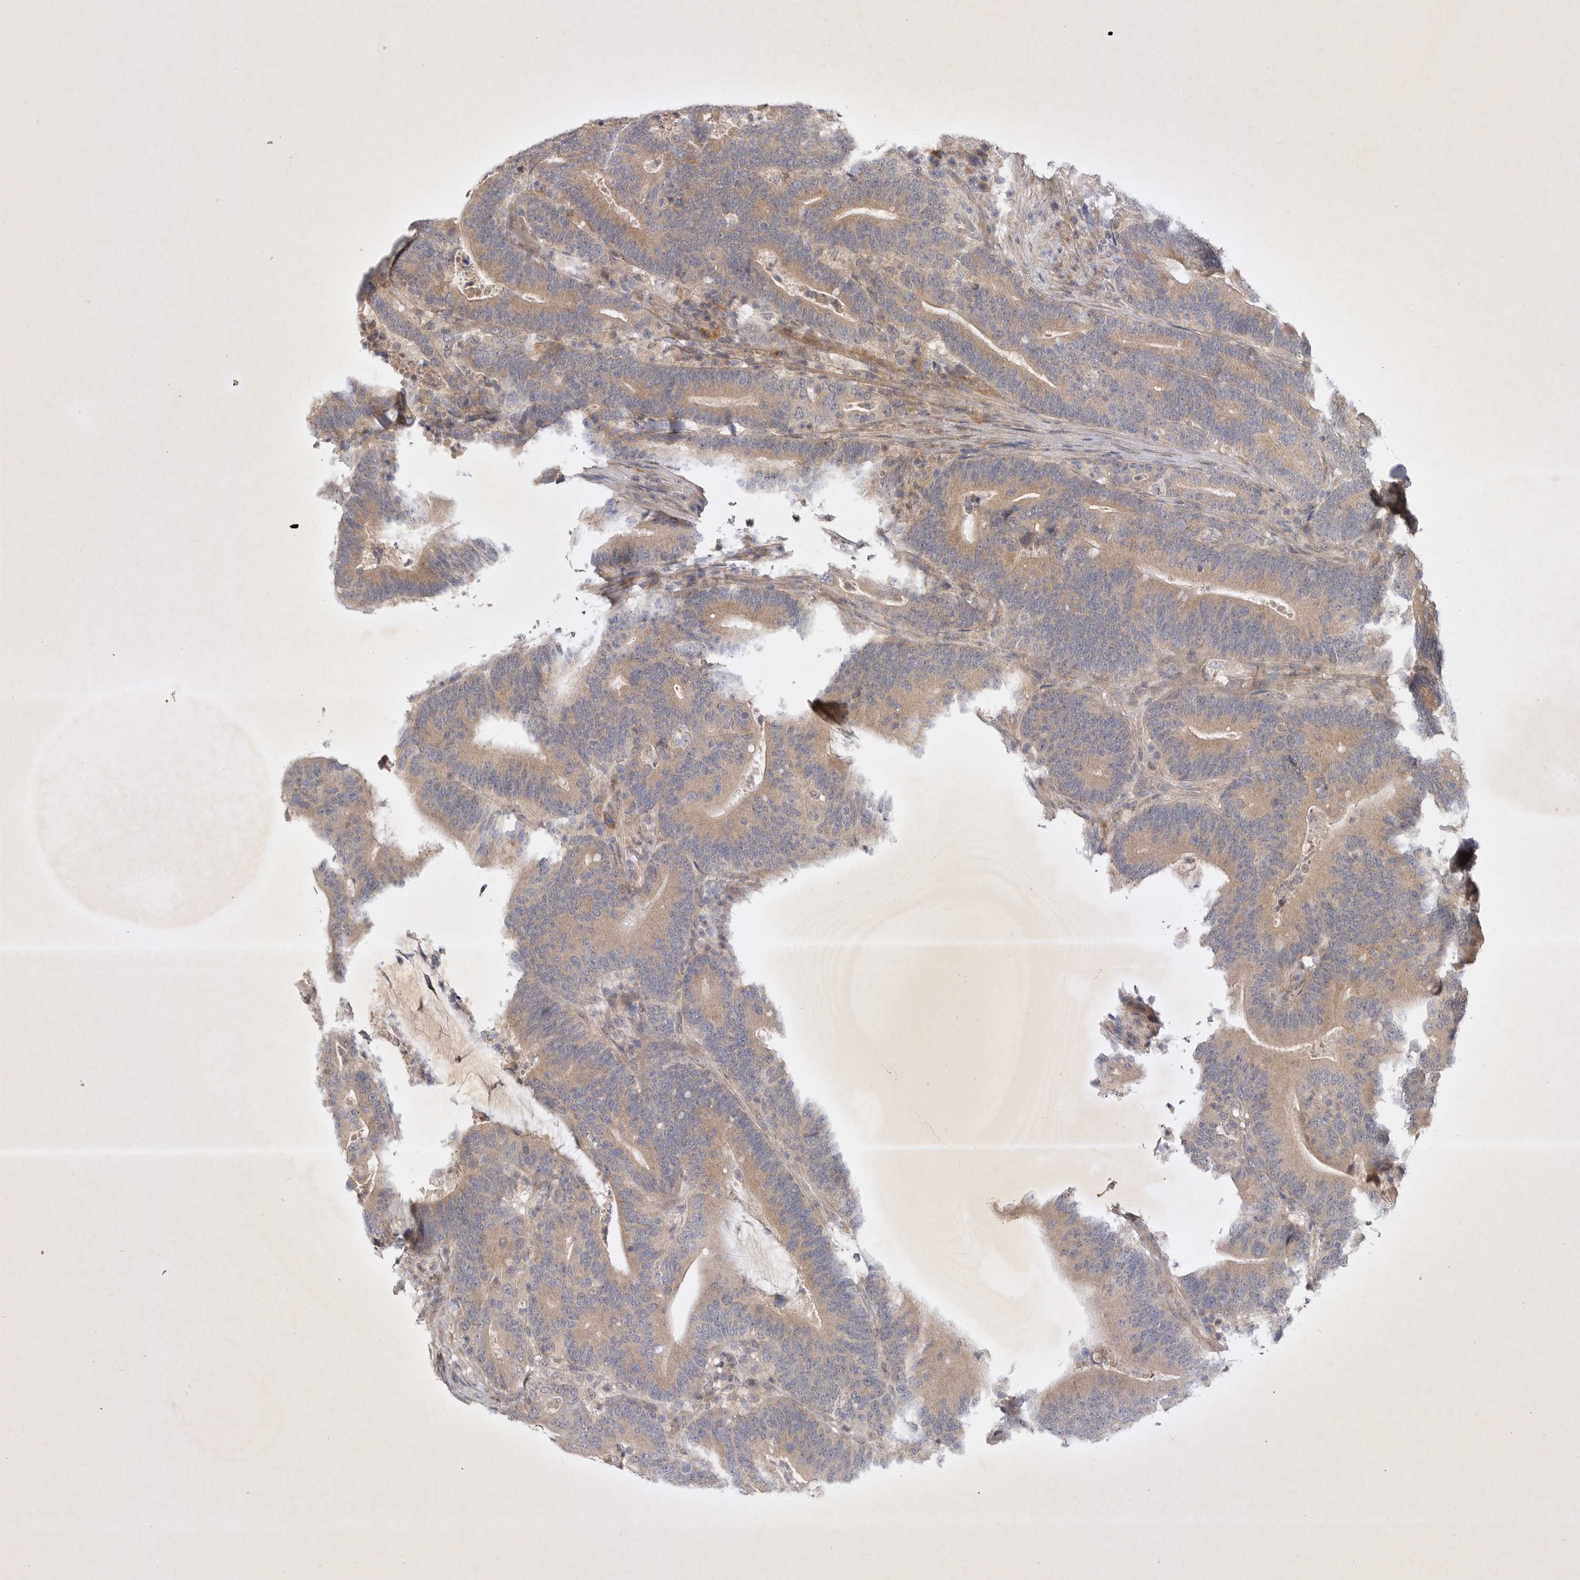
{"staining": {"intensity": "moderate", "quantity": ">75%", "location": "cytoplasmic/membranous"}, "tissue": "colorectal cancer", "cell_type": "Tumor cells", "image_type": "cancer", "snomed": [{"axis": "morphology", "description": "Adenocarcinoma, NOS"}, {"axis": "topography", "description": "Colon"}], "caption": "IHC histopathology image of human adenocarcinoma (colorectal) stained for a protein (brown), which reveals medium levels of moderate cytoplasmic/membranous positivity in approximately >75% of tumor cells.", "gene": "PTPDC1", "patient": {"sex": "female", "age": 66}}